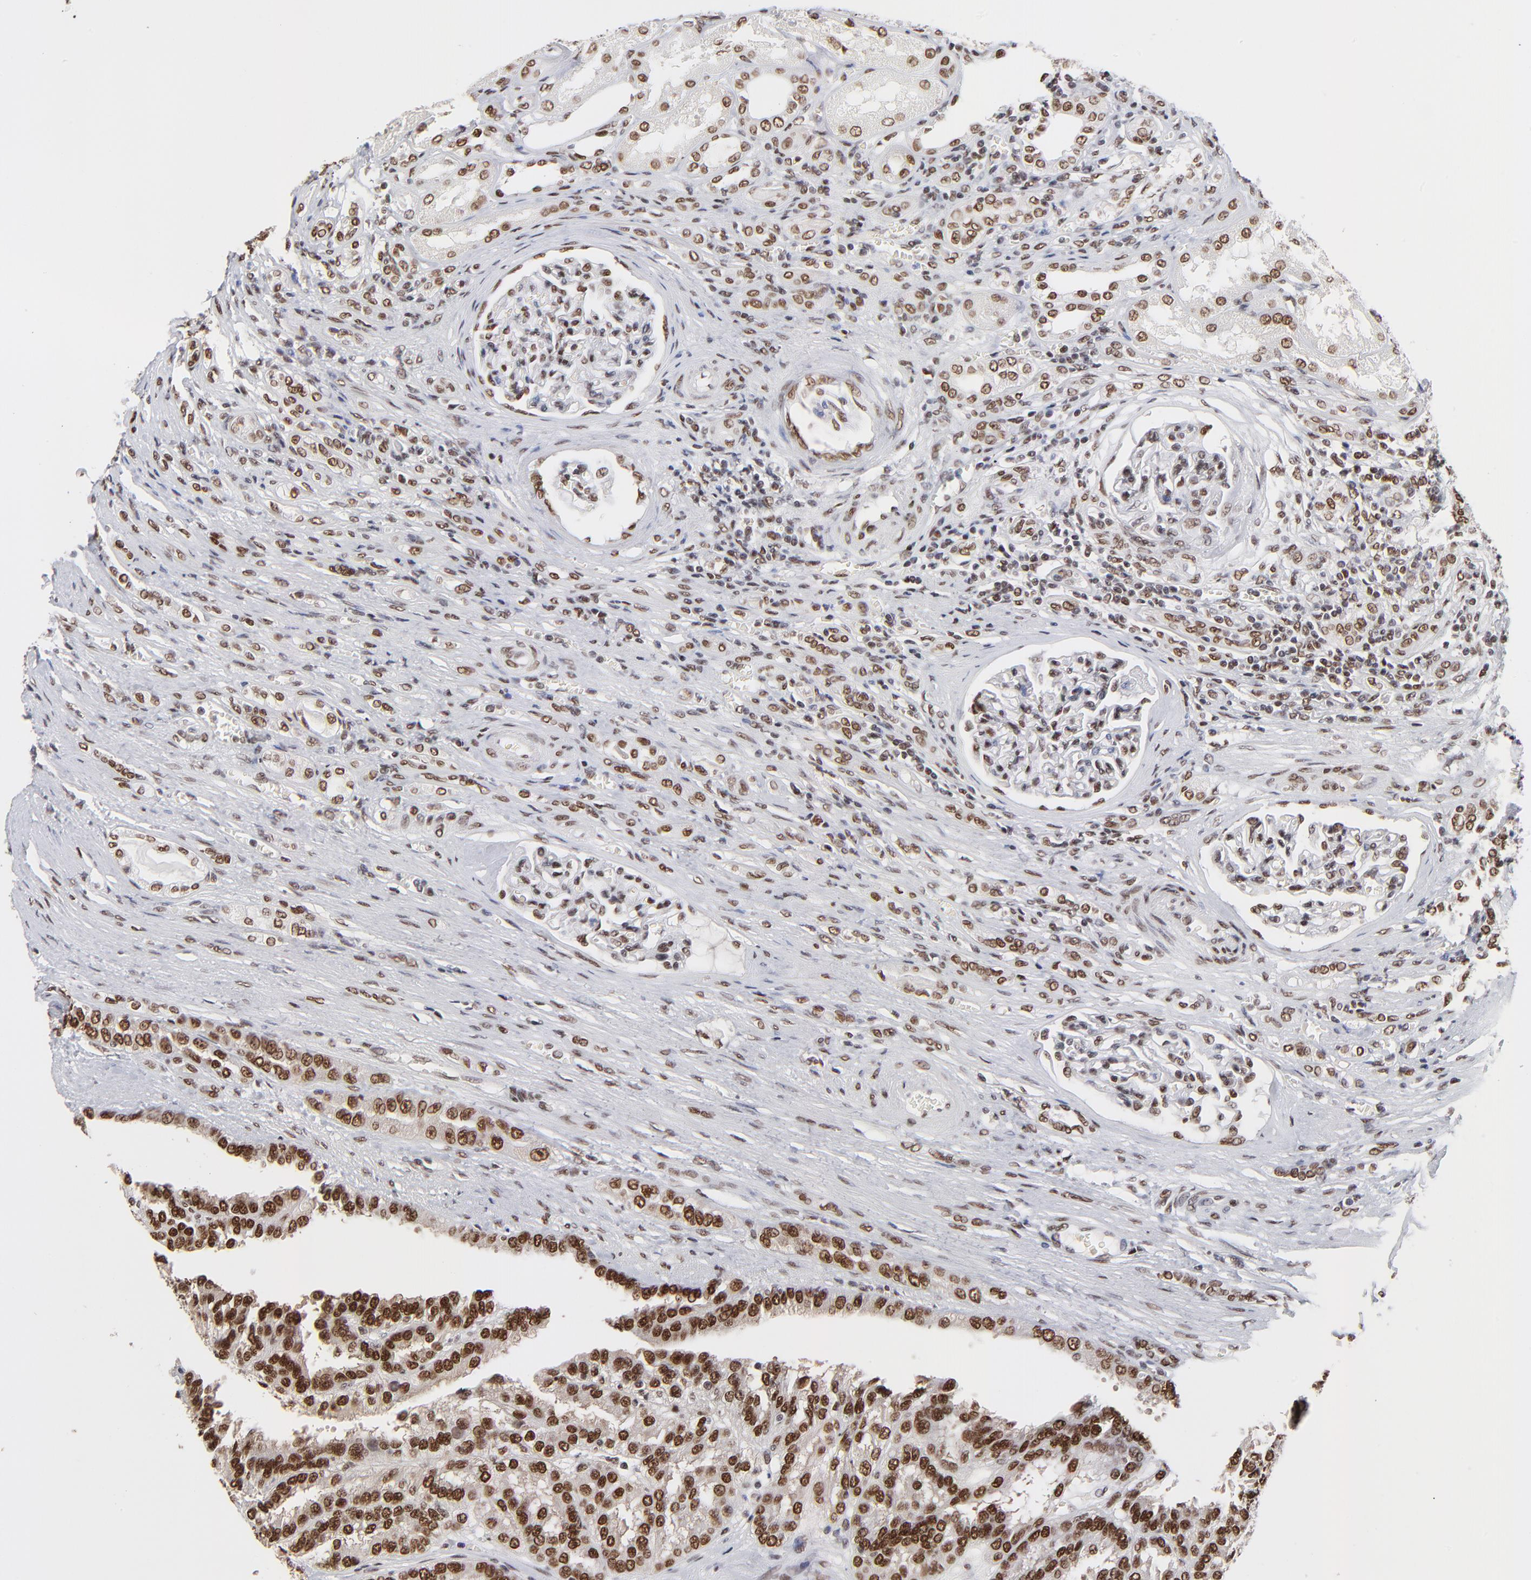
{"staining": {"intensity": "strong", "quantity": ">75%", "location": "nuclear"}, "tissue": "renal cancer", "cell_type": "Tumor cells", "image_type": "cancer", "snomed": [{"axis": "morphology", "description": "Adenocarcinoma, NOS"}, {"axis": "topography", "description": "Kidney"}], "caption": "This is an image of immunohistochemistry staining of renal cancer, which shows strong staining in the nuclear of tumor cells.", "gene": "ZMYM3", "patient": {"sex": "male", "age": 46}}